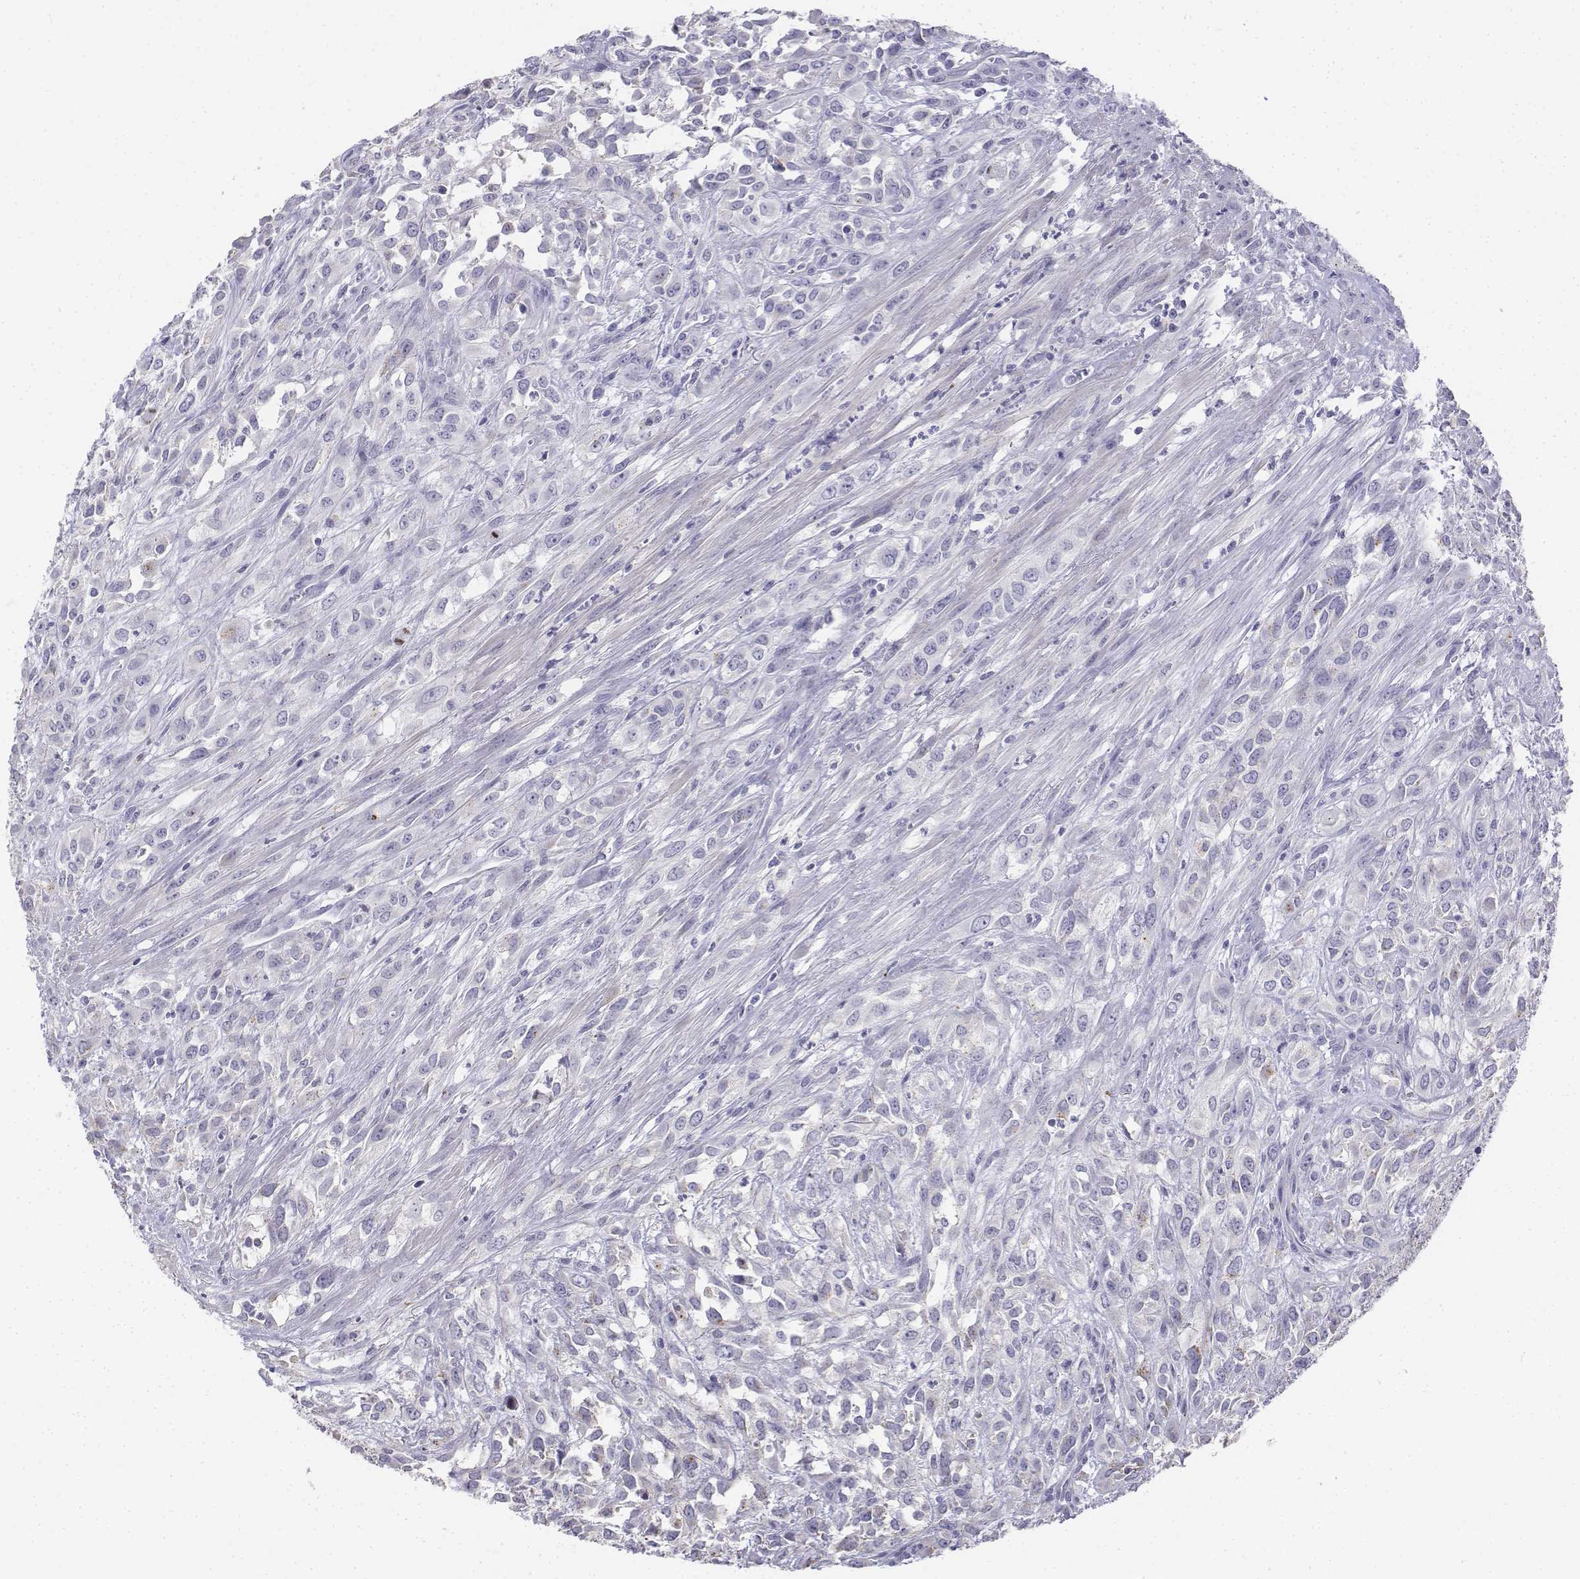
{"staining": {"intensity": "negative", "quantity": "none", "location": "none"}, "tissue": "urothelial cancer", "cell_type": "Tumor cells", "image_type": "cancer", "snomed": [{"axis": "morphology", "description": "Urothelial carcinoma, High grade"}, {"axis": "topography", "description": "Urinary bladder"}], "caption": "Tumor cells are negative for brown protein staining in high-grade urothelial carcinoma.", "gene": "LGSN", "patient": {"sex": "male", "age": 67}}